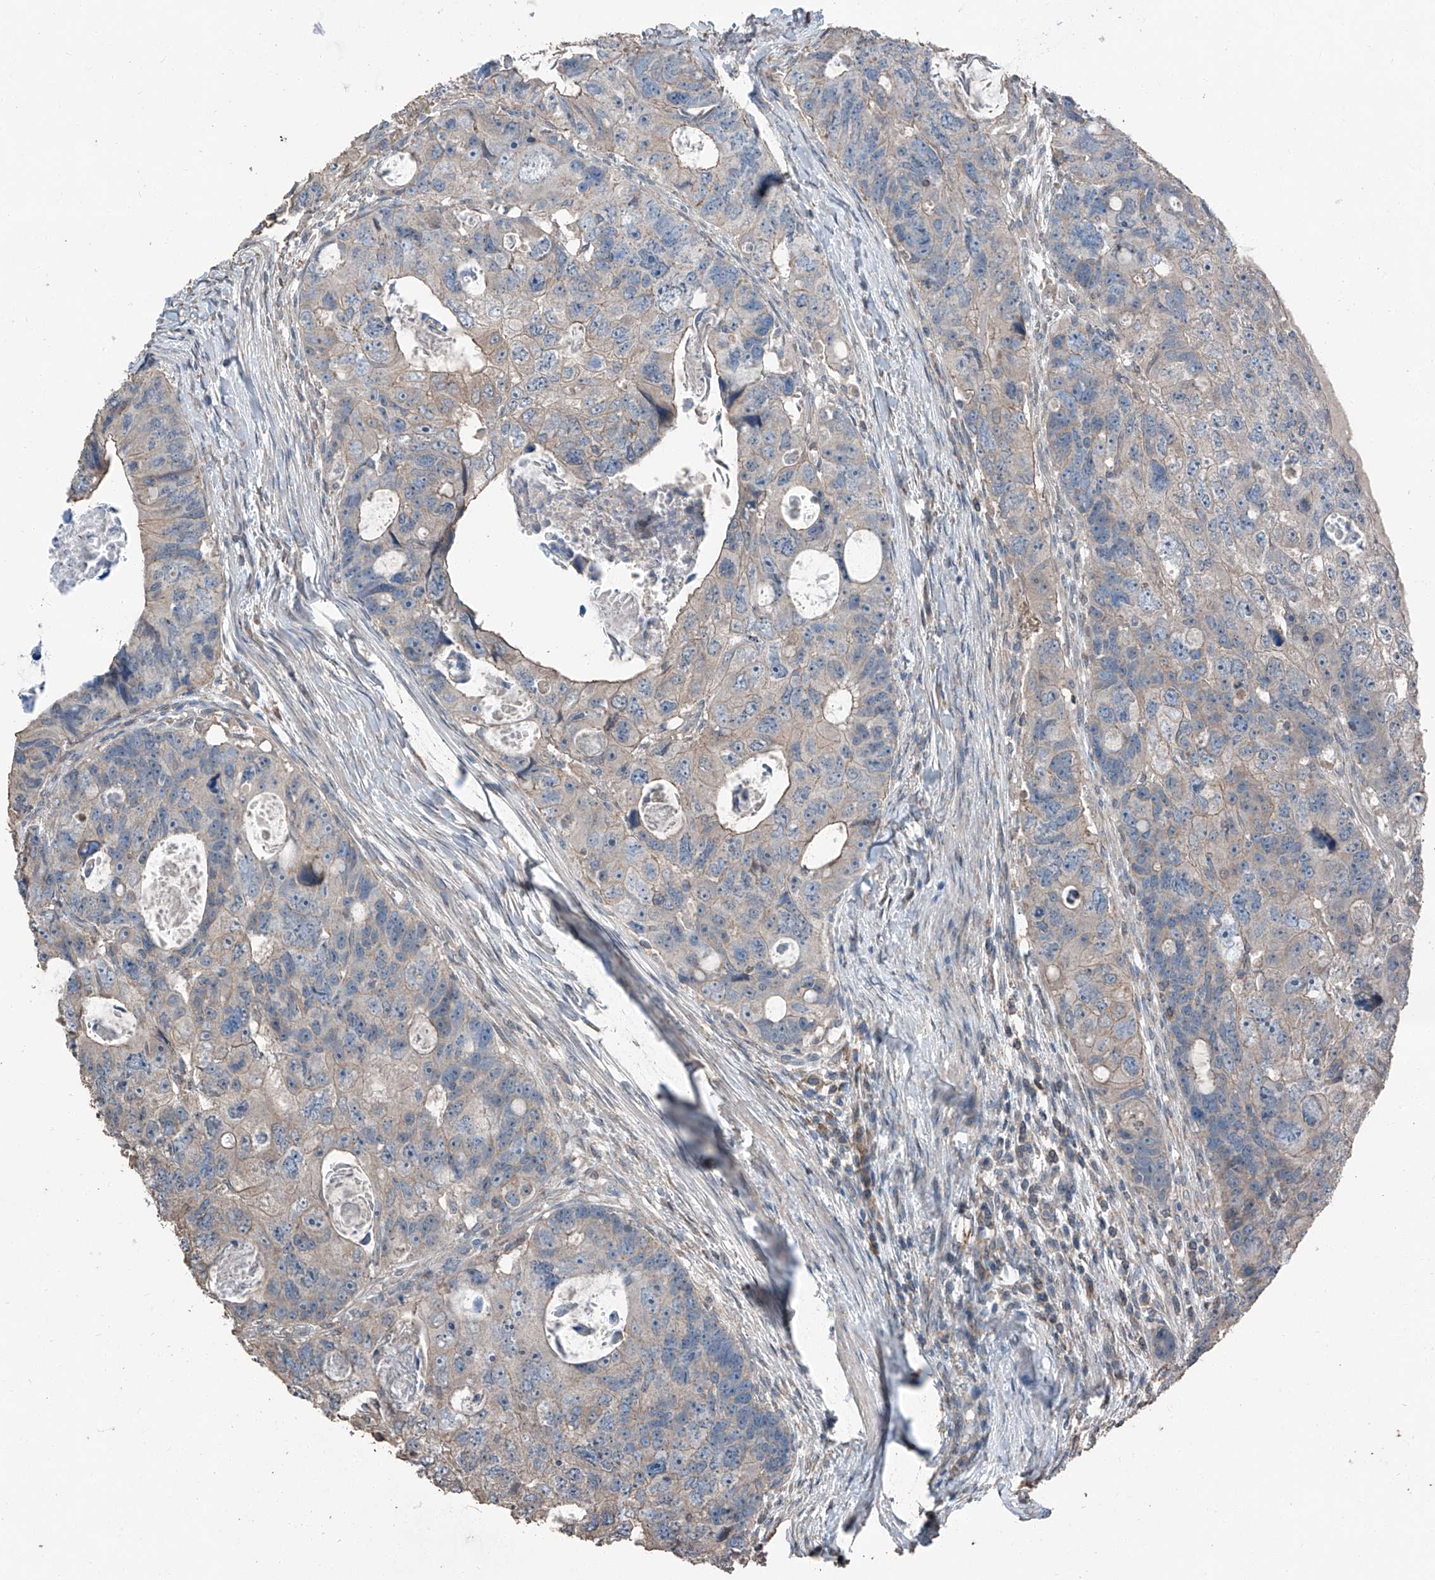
{"staining": {"intensity": "weak", "quantity": "<25%", "location": "cytoplasmic/membranous"}, "tissue": "colorectal cancer", "cell_type": "Tumor cells", "image_type": "cancer", "snomed": [{"axis": "morphology", "description": "Adenocarcinoma, NOS"}, {"axis": "topography", "description": "Rectum"}], "caption": "Immunohistochemistry micrograph of neoplastic tissue: human adenocarcinoma (colorectal) stained with DAB displays no significant protein staining in tumor cells.", "gene": "MAMLD1", "patient": {"sex": "male", "age": 59}}